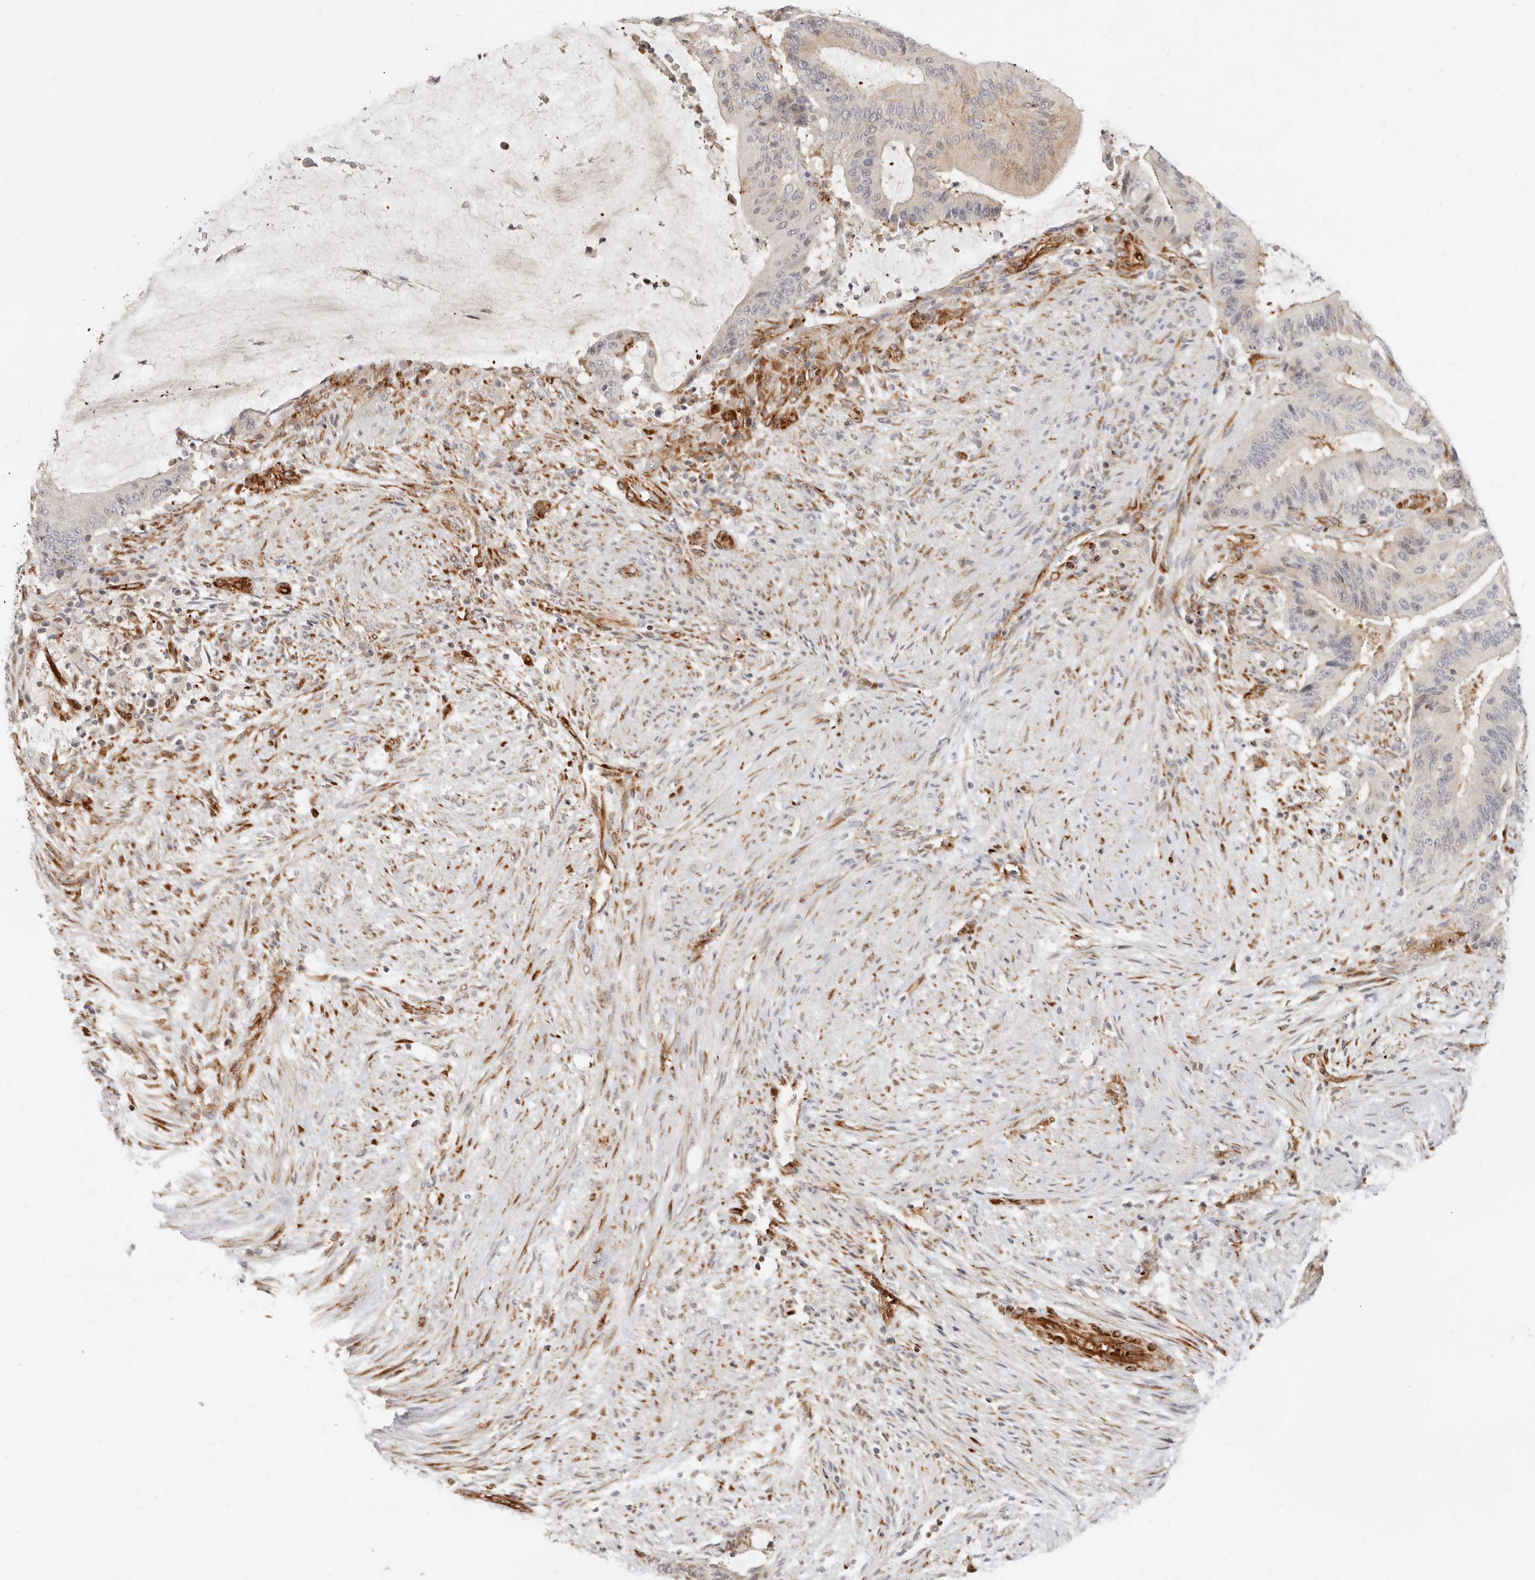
{"staining": {"intensity": "weak", "quantity": "<25%", "location": "cytoplasmic/membranous"}, "tissue": "liver cancer", "cell_type": "Tumor cells", "image_type": "cancer", "snomed": [{"axis": "morphology", "description": "Normal tissue, NOS"}, {"axis": "morphology", "description": "Cholangiocarcinoma"}, {"axis": "topography", "description": "Liver"}, {"axis": "topography", "description": "Peripheral nerve tissue"}], "caption": "The image displays no significant staining in tumor cells of liver cancer. Nuclei are stained in blue.", "gene": "SASS6", "patient": {"sex": "female", "age": 73}}